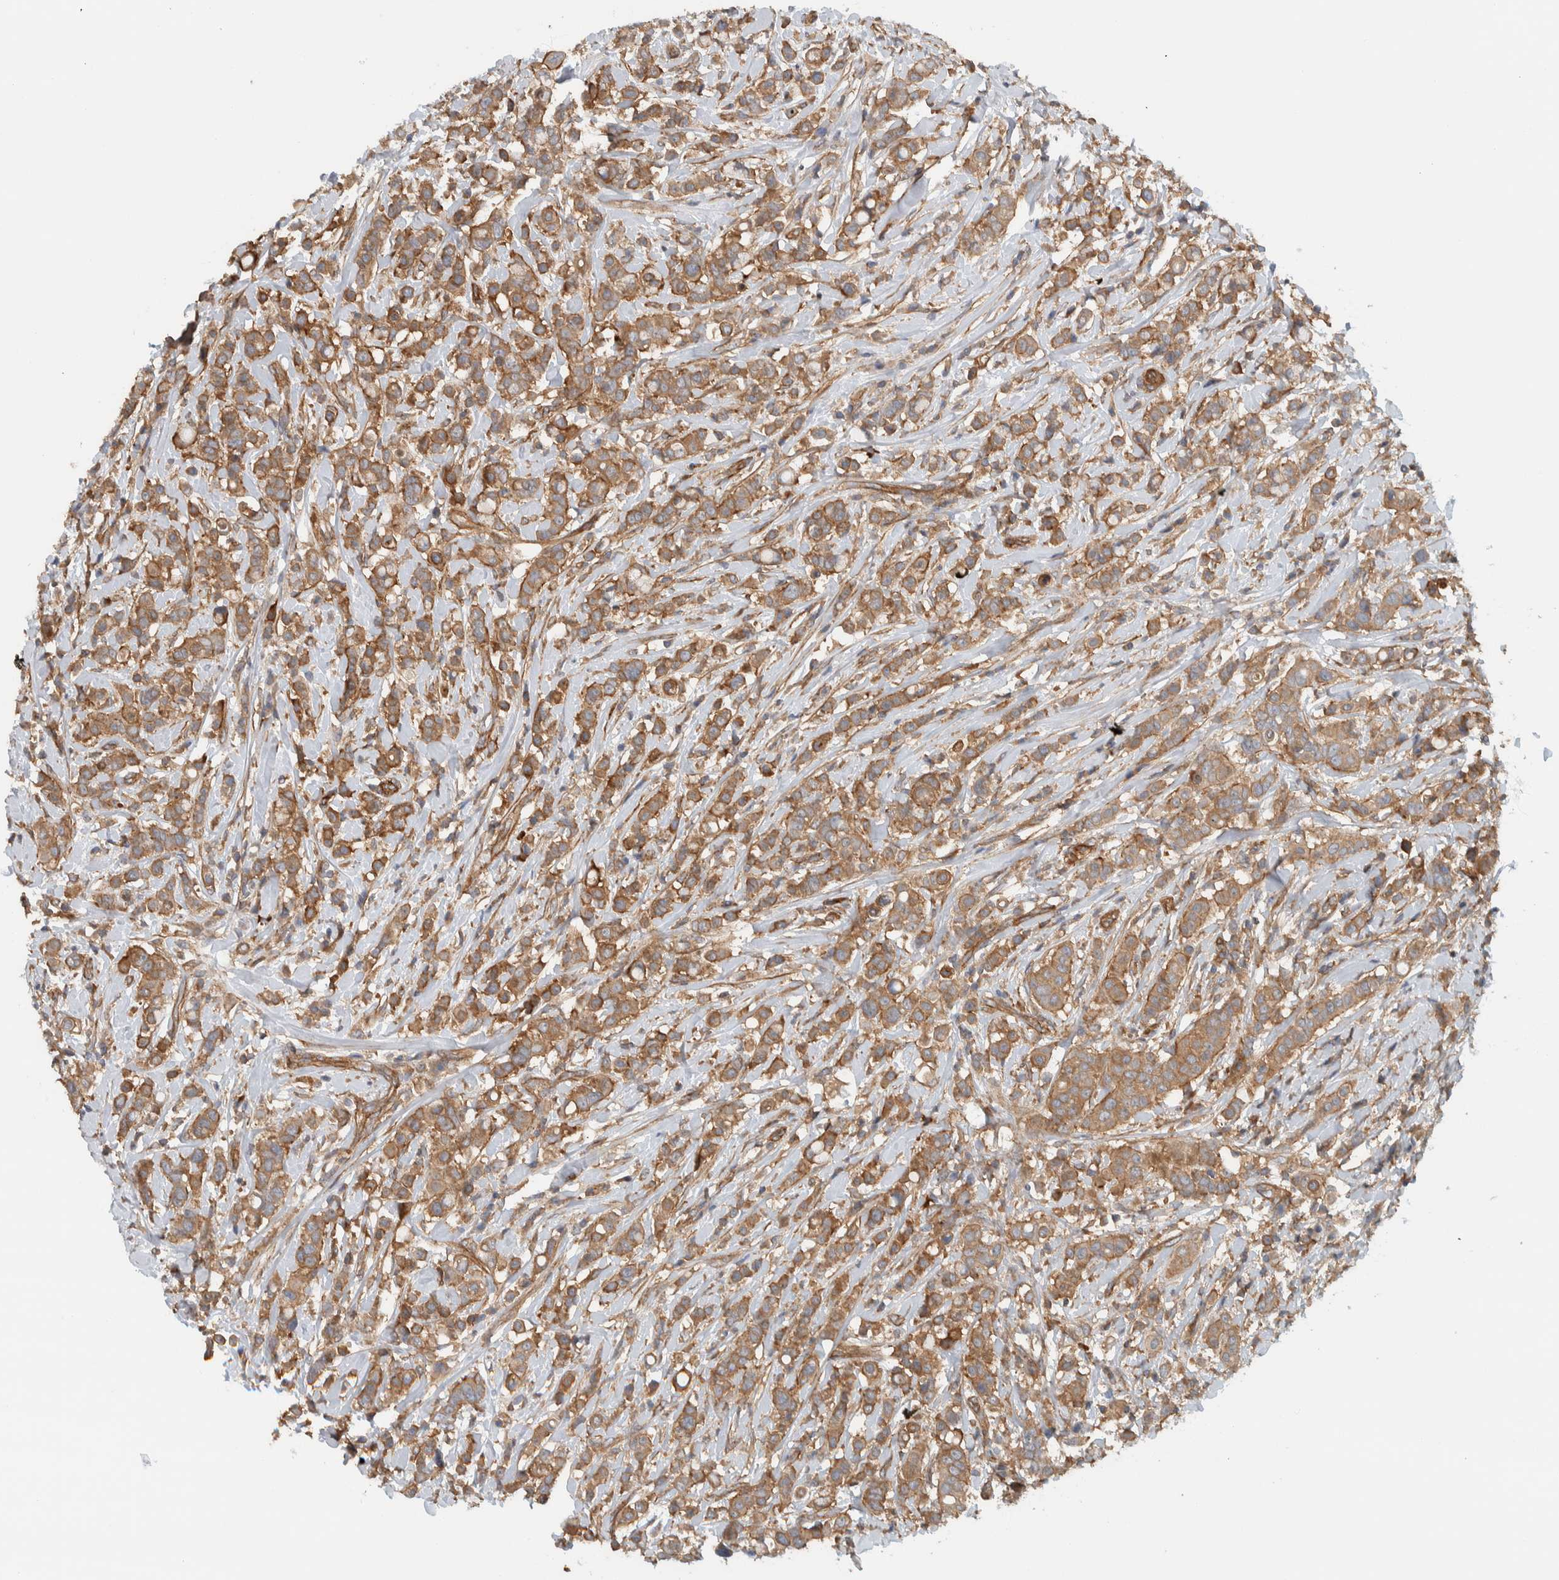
{"staining": {"intensity": "moderate", "quantity": ">75%", "location": "cytoplasmic/membranous"}, "tissue": "breast cancer", "cell_type": "Tumor cells", "image_type": "cancer", "snomed": [{"axis": "morphology", "description": "Duct carcinoma"}, {"axis": "topography", "description": "Breast"}], "caption": "Immunohistochemical staining of human intraductal carcinoma (breast) demonstrates medium levels of moderate cytoplasmic/membranous protein staining in about >75% of tumor cells.", "gene": "MPRIP", "patient": {"sex": "female", "age": 27}}